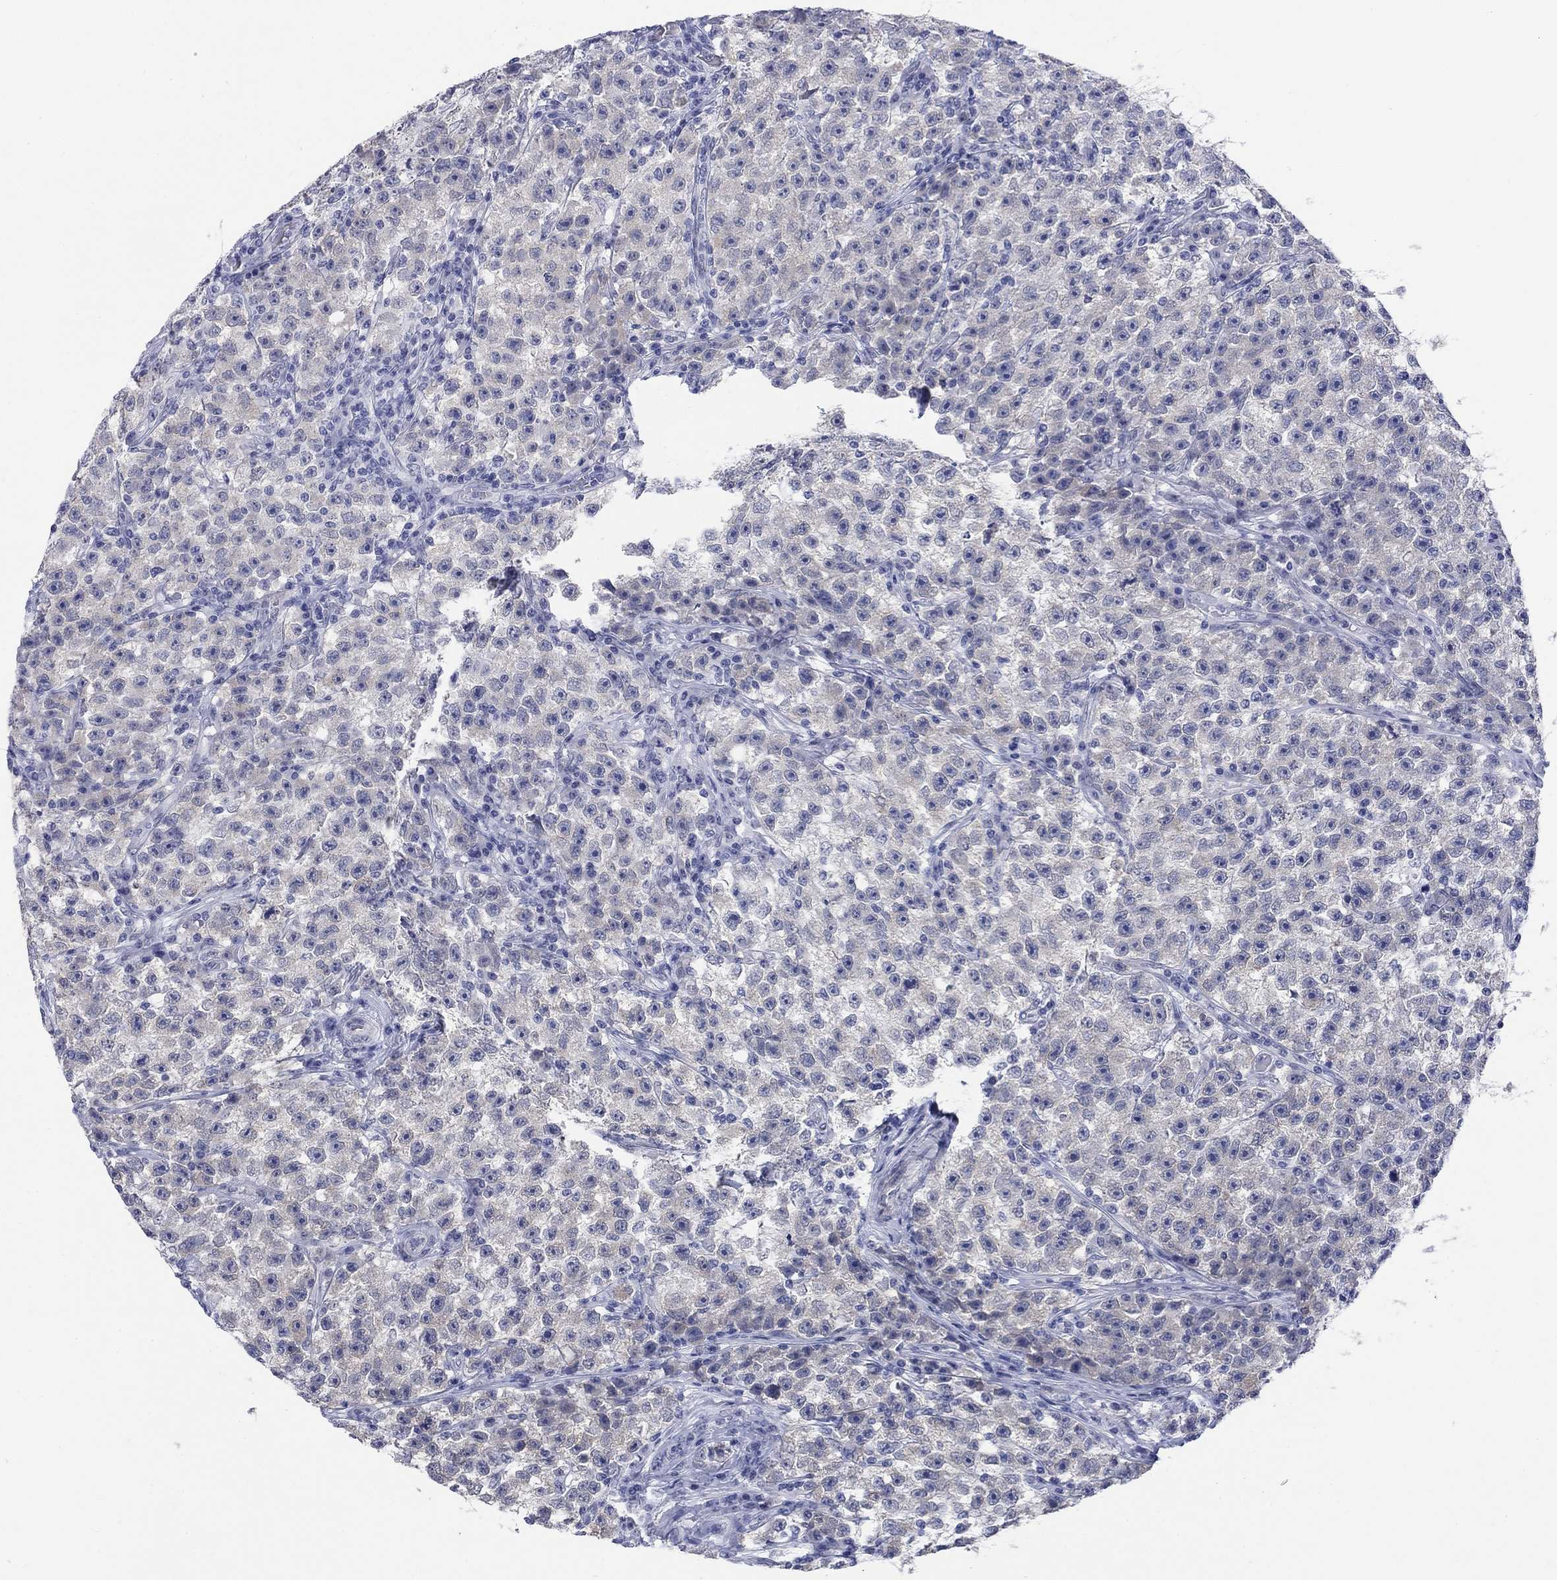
{"staining": {"intensity": "negative", "quantity": "none", "location": "none"}, "tissue": "testis cancer", "cell_type": "Tumor cells", "image_type": "cancer", "snomed": [{"axis": "morphology", "description": "Seminoma, NOS"}, {"axis": "topography", "description": "Testis"}], "caption": "This is a micrograph of immunohistochemistry (IHC) staining of seminoma (testis), which shows no staining in tumor cells.", "gene": "ECEL1", "patient": {"sex": "male", "age": 22}}